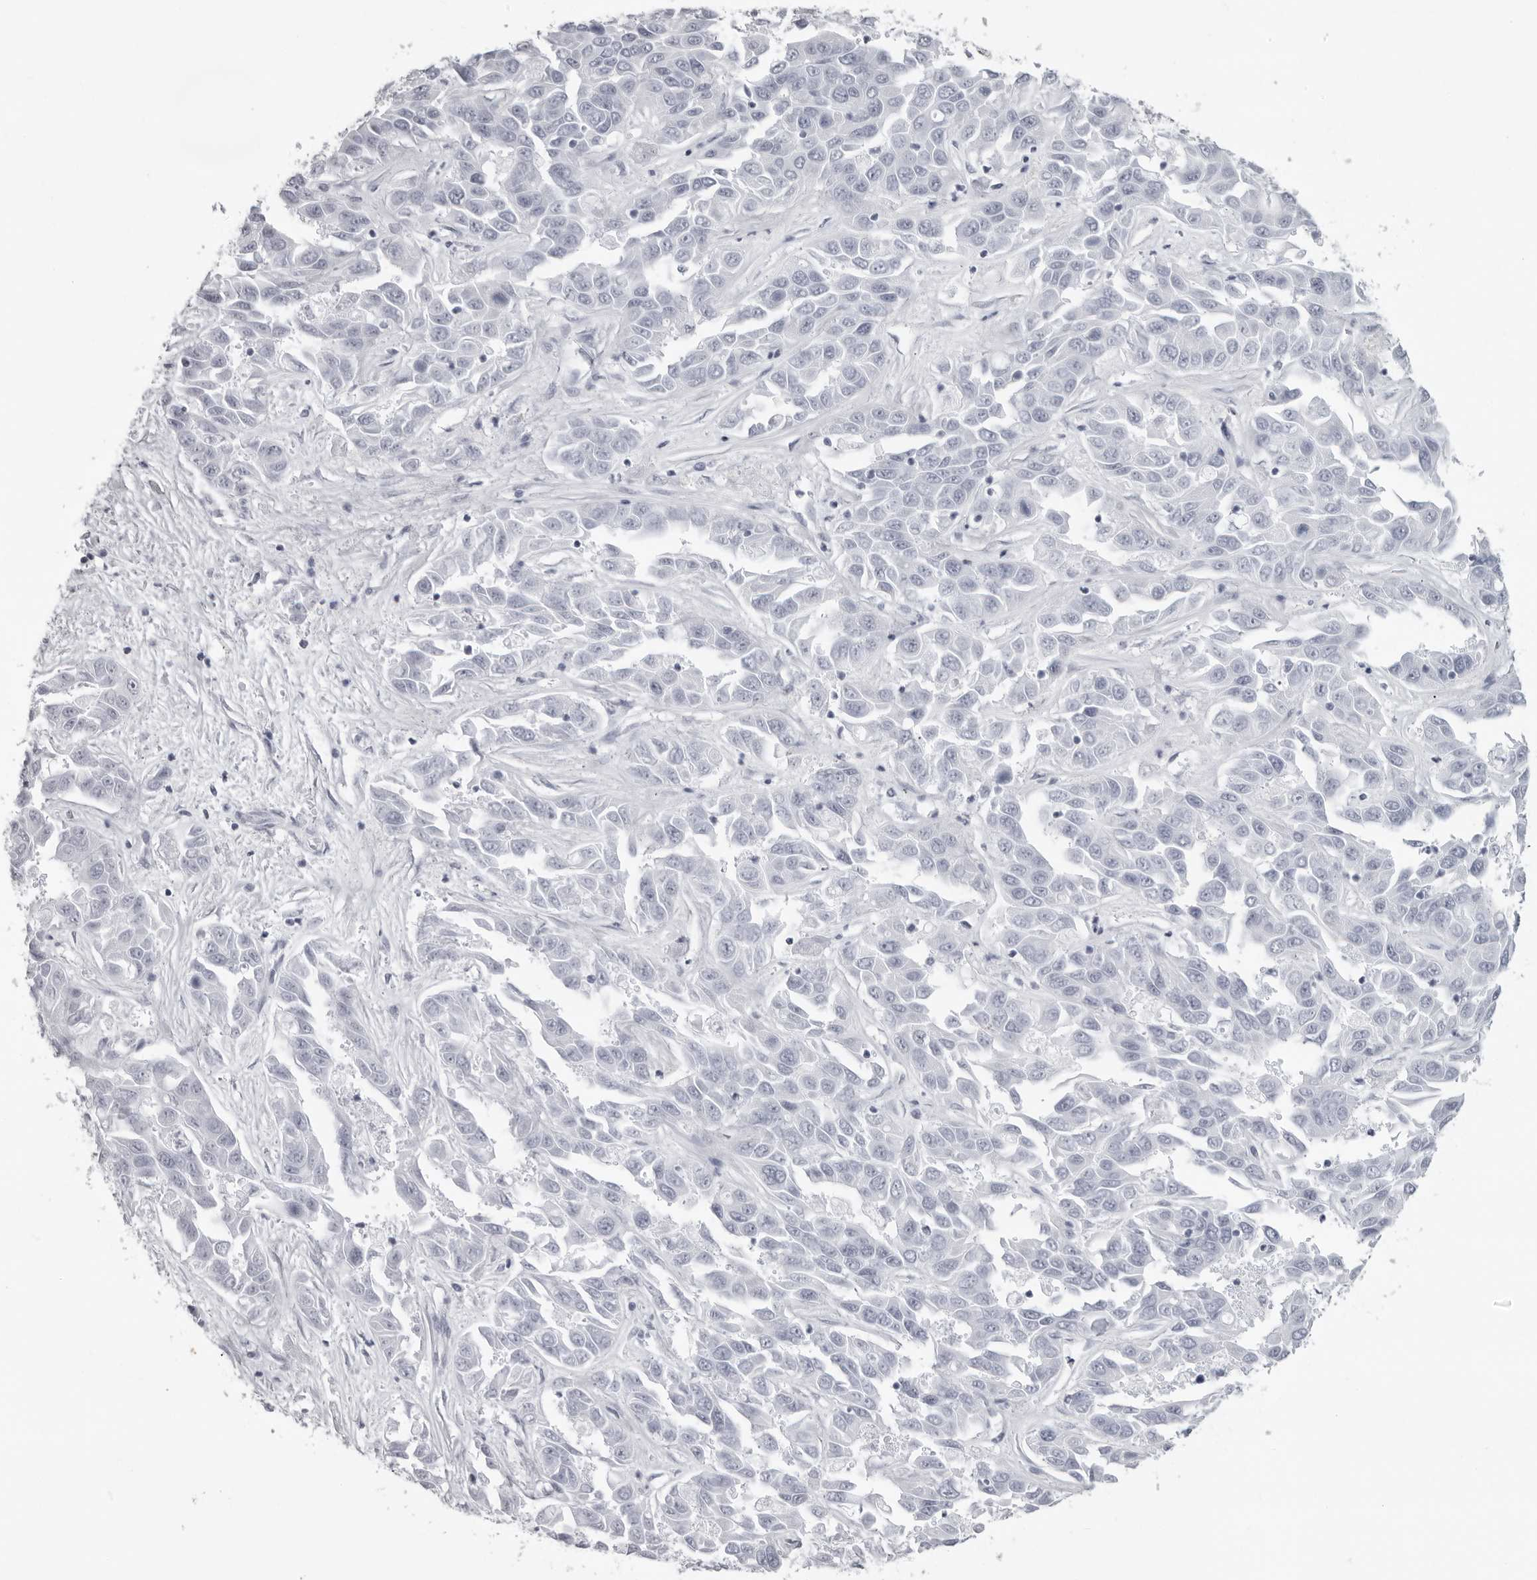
{"staining": {"intensity": "negative", "quantity": "none", "location": "none"}, "tissue": "liver cancer", "cell_type": "Tumor cells", "image_type": "cancer", "snomed": [{"axis": "morphology", "description": "Cholangiocarcinoma"}, {"axis": "topography", "description": "Liver"}], "caption": "Liver cancer was stained to show a protein in brown. There is no significant positivity in tumor cells.", "gene": "KLK9", "patient": {"sex": "female", "age": 52}}